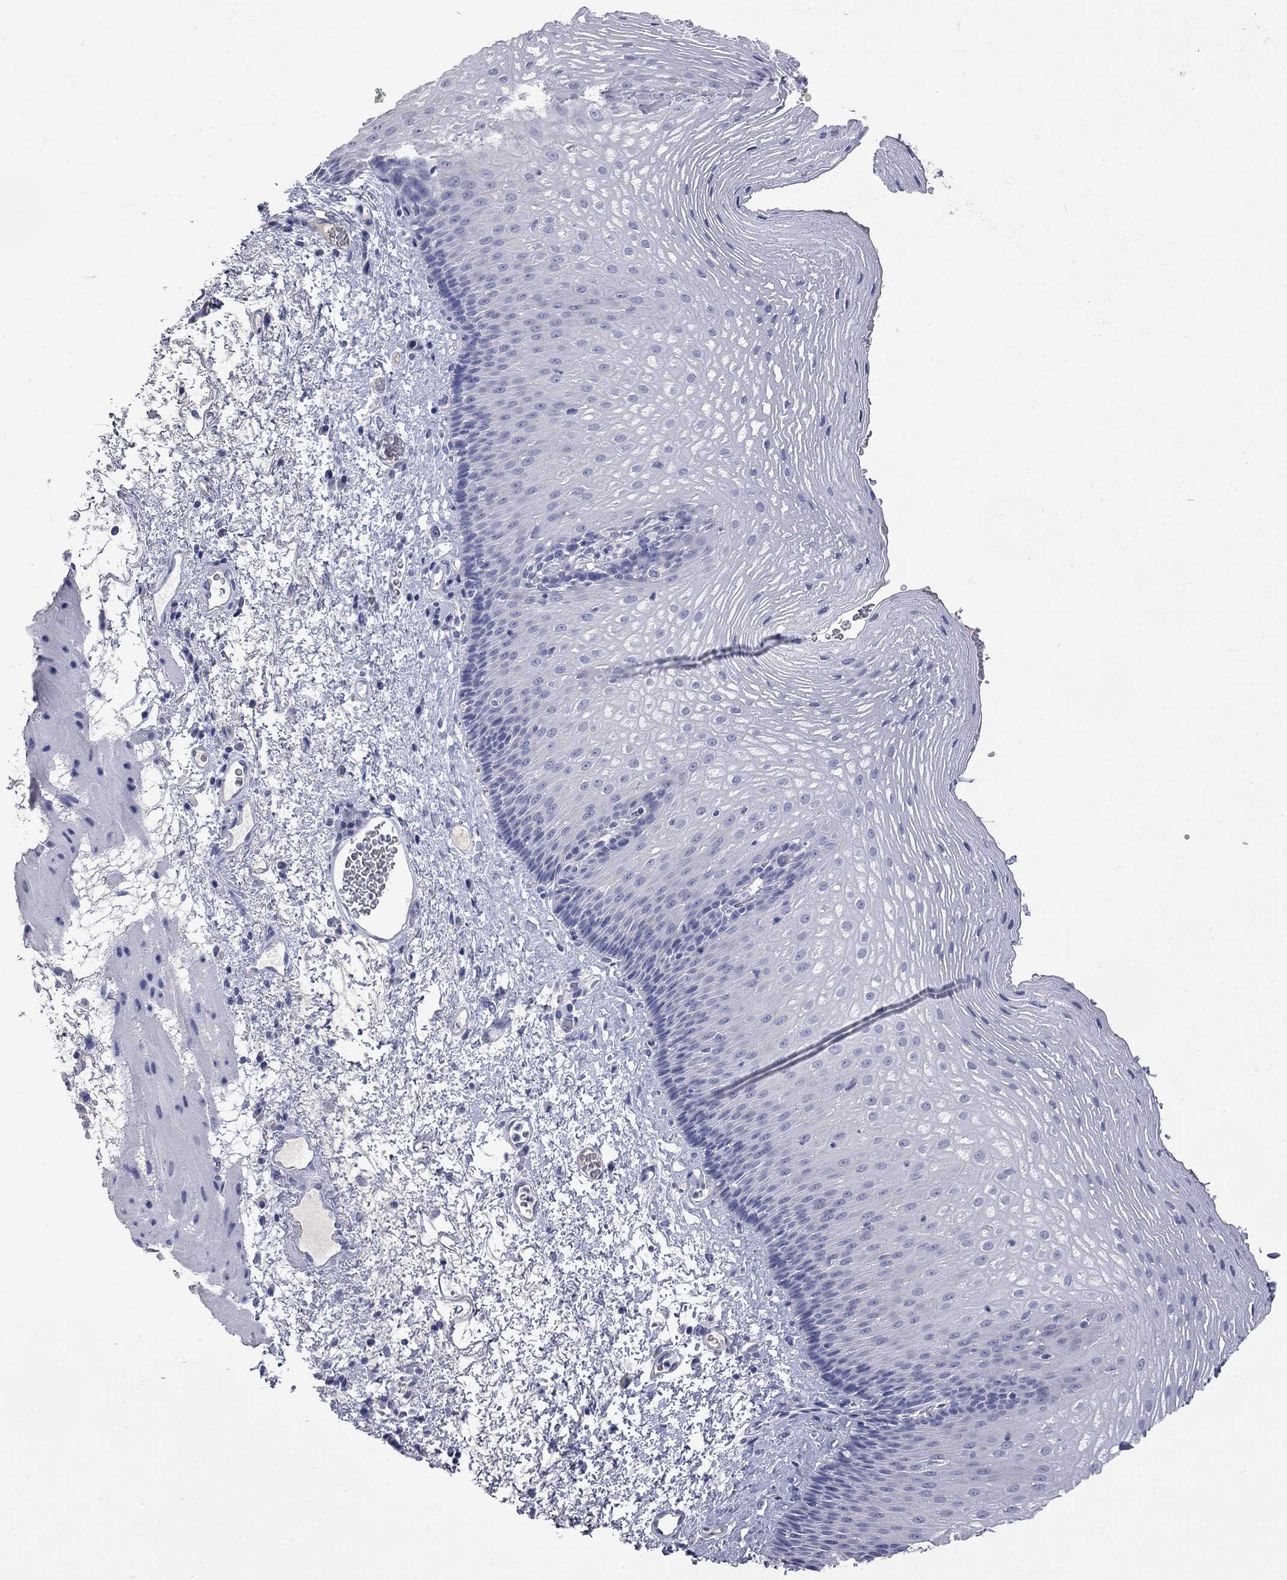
{"staining": {"intensity": "negative", "quantity": "none", "location": "none"}, "tissue": "esophagus", "cell_type": "Squamous epithelial cells", "image_type": "normal", "snomed": [{"axis": "morphology", "description": "Normal tissue, NOS"}, {"axis": "topography", "description": "Esophagus"}], "caption": "IHC of normal human esophagus reveals no positivity in squamous epithelial cells.", "gene": "KCND2", "patient": {"sex": "male", "age": 76}}